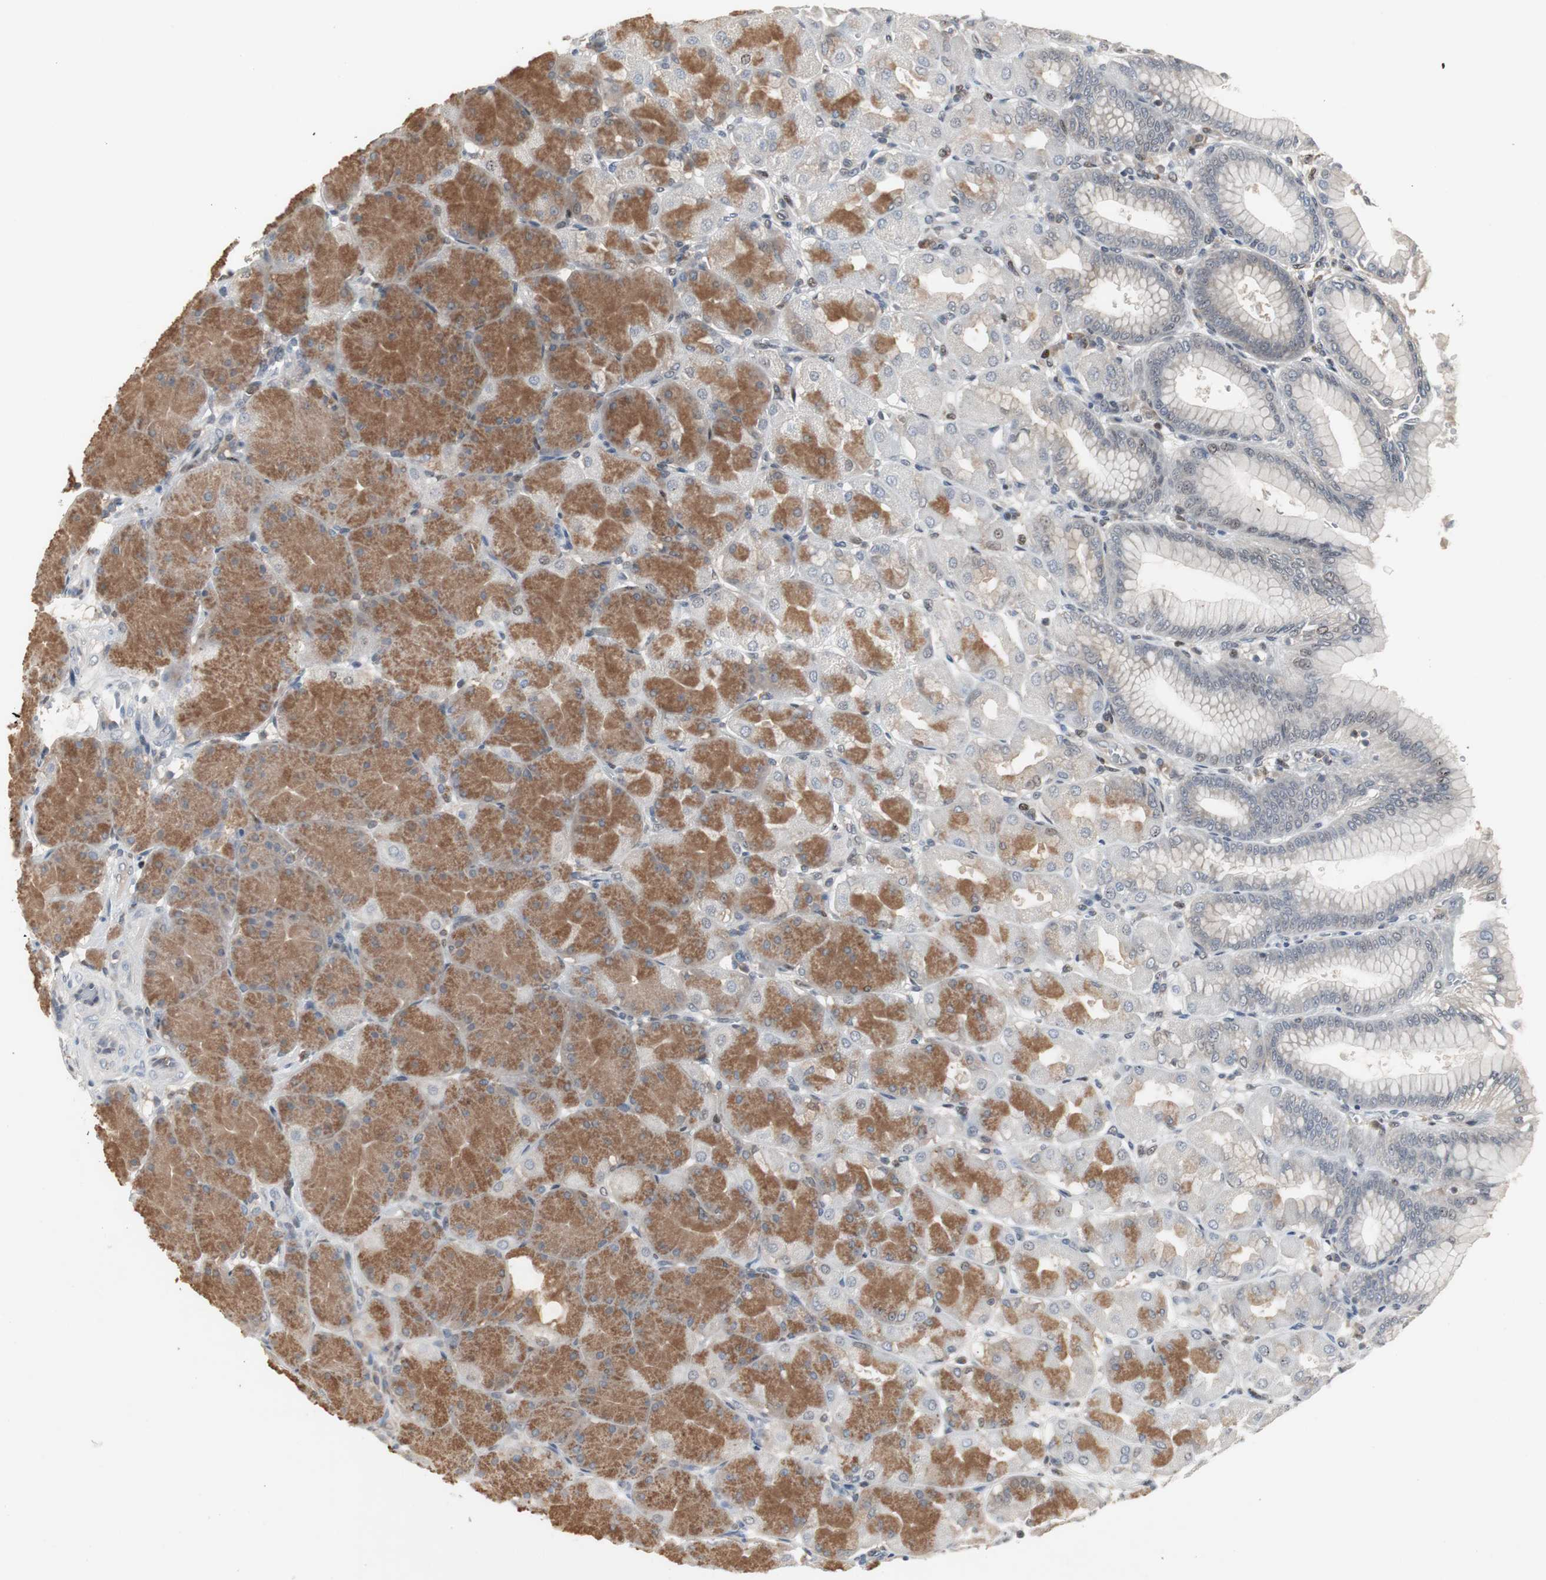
{"staining": {"intensity": "moderate", "quantity": "25%-75%", "location": "cytoplasmic/membranous,nuclear"}, "tissue": "stomach", "cell_type": "Glandular cells", "image_type": "normal", "snomed": [{"axis": "morphology", "description": "Normal tissue, NOS"}, {"axis": "topography", "description": "Stomach, upper"}], "caption": "IHC (DAB) staining of benign stomach shows moderate cytoplasmic/membranous,nuclear protein staining in about 25%-75% of glandular cells.", "gene": "GRK2", "patient": {"sex": "female", "age": 56}}